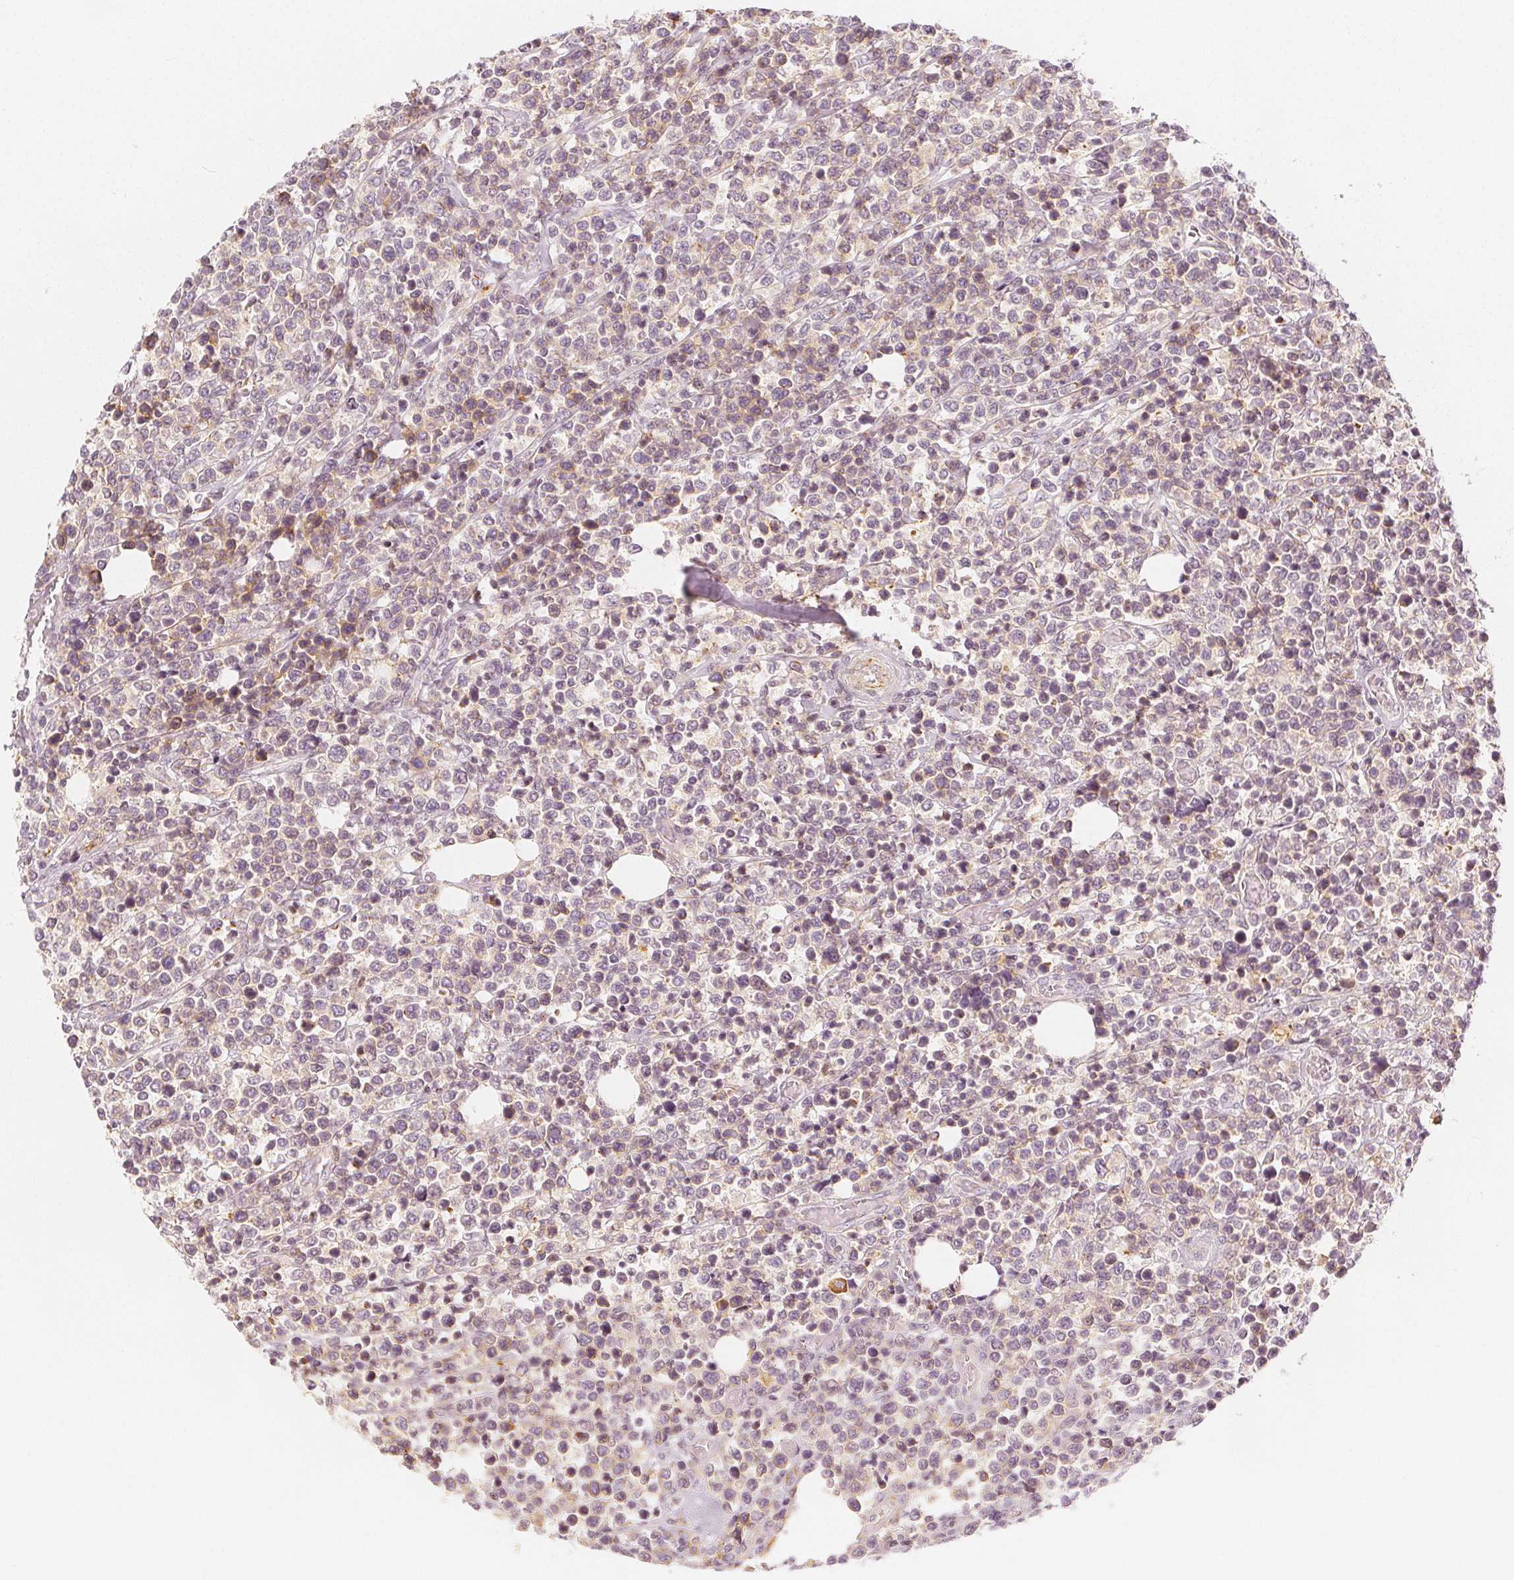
{"staining": {"intensity": "negative", "quantity": "none", "location": "none"}, "tissue": "lymphoma", "cell_type": "Tumor cells", "image_type": "cancer", "snomed": [{"axis": "morphology", "description": "Malignant lymphoma, non-Hodgkin's type, High grade"}, {"axis": "topography", "description": "Soft tissue"}], "caption": "Protein analysis of malignant lymphoma, non-Hodgkin's type (high-grade) exhibits no significant expression in tumor cells. (Brightfield microscopy of DAB IHC at high magnification).", "gene": "ARHGAP26", "patient": {"sex": "female", "age": 56}}